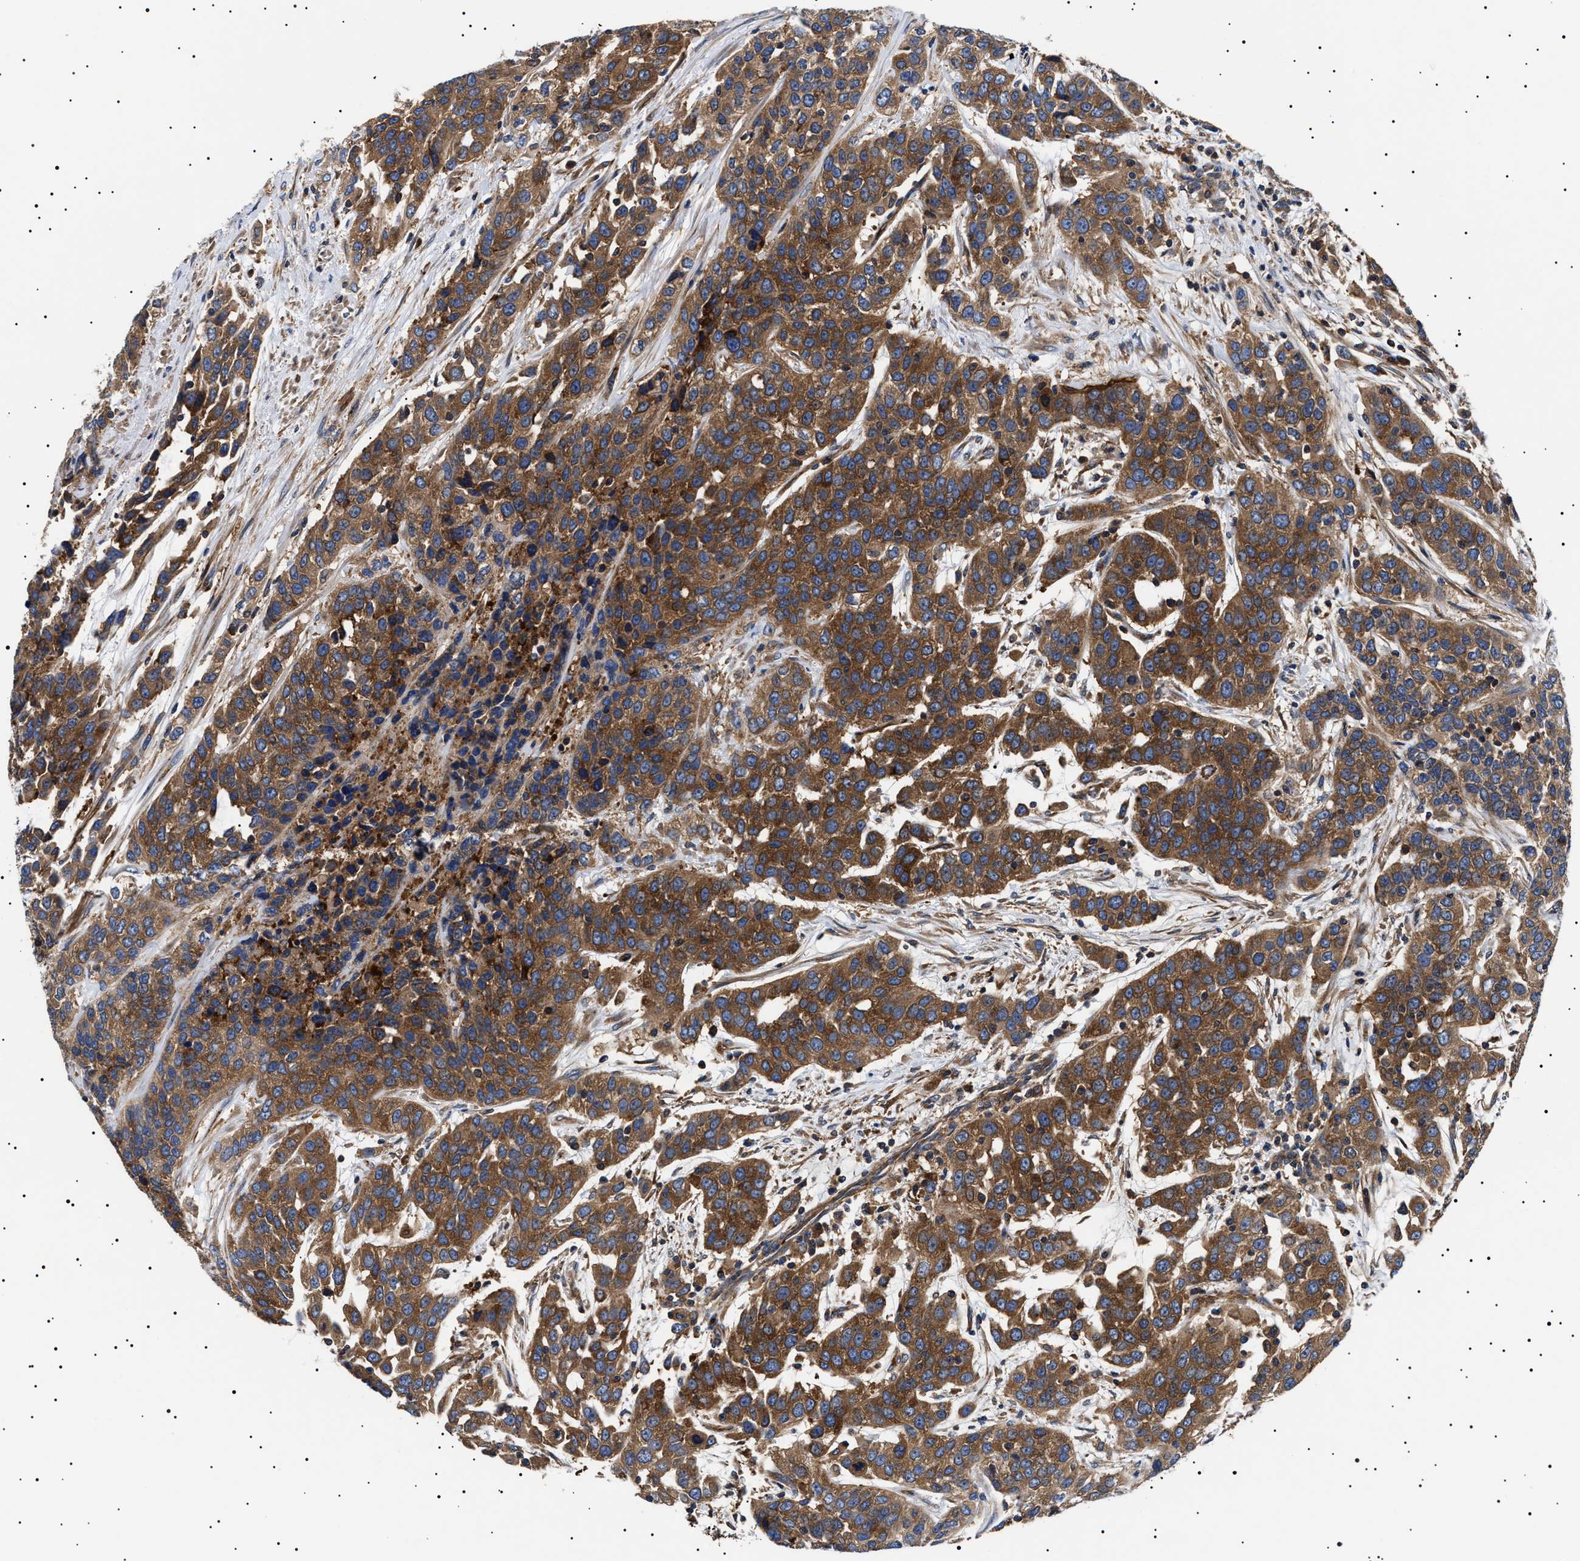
{"staining": {"intensity": "moderate", "quantity": ">75%", "location": "cytoplasmic/membranous"}, "tissue": "urothelial cancer", "cell_type": "Tumor cells", "image_type": "cancer", "snomed": [{"axis": "morphology", "description": "Urothelial carcinoma, High grade"}, {"axis": "topography", "description": "Urinary bladder"}], "caption": "Moderate cytoplasmic/membranous protein expression is present in approximately >75% of tumor cells in urothelial cancer. (Brightfield microscopy of DAB IHC at high magnification).", "gene": "TPP2", "patient": {"sex": "female", "age": 80}}